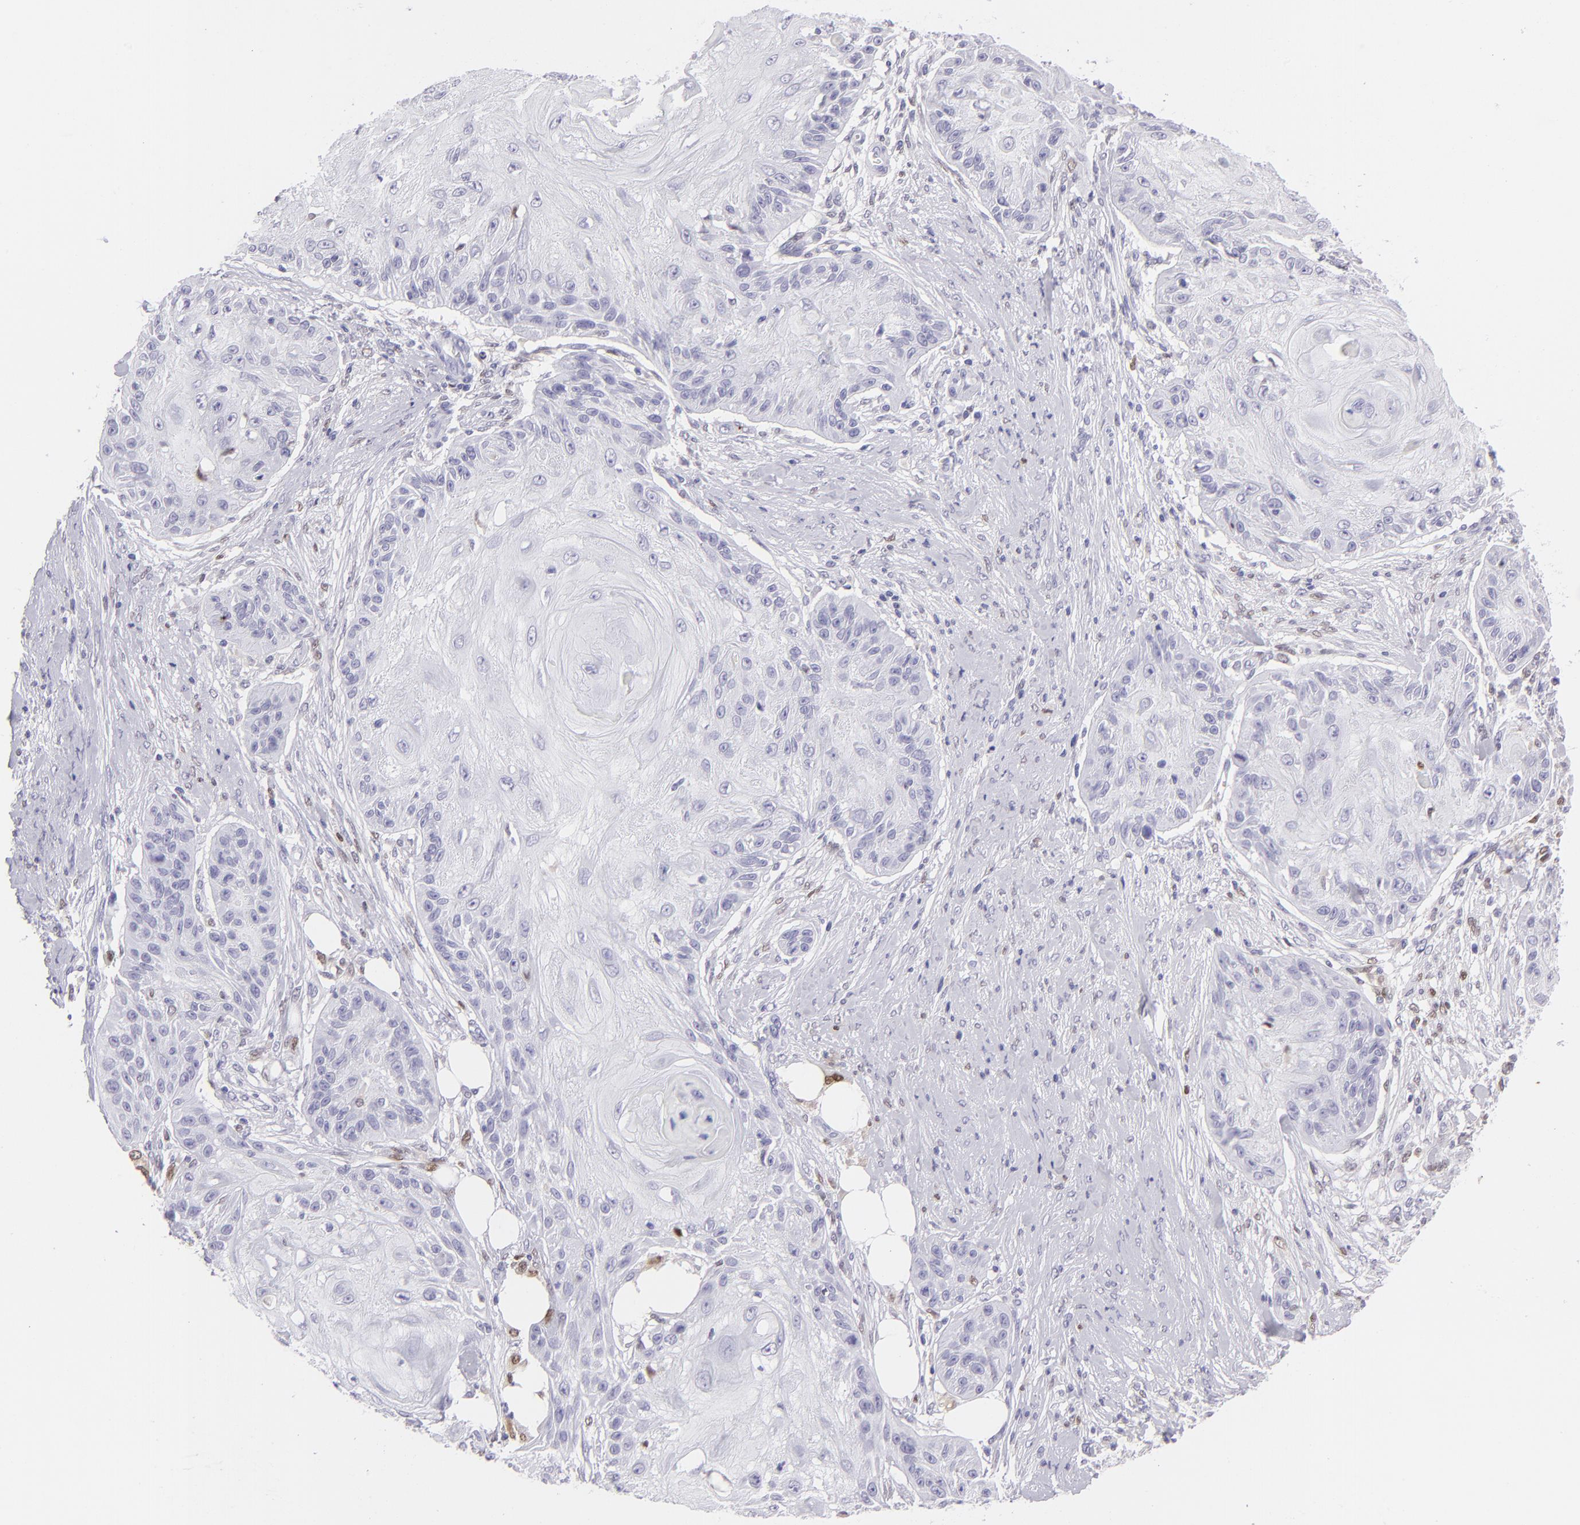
{"staining": {"intensity": "negative", "quantity": "none", "location": "none"}, "tissue": "skin cancer", "cell_type": "Tumor cells", "image_type": "cancer", "snomed": [{"axis": "morphology", "description": "Squamous cell carcinoma, NOS"}, {"axis": "topography", "description": "Skin"}], "caption": "There is no significant positivity in tumor cells of skin squamous cell carcinoma.", "gene": "MITF", "patient": {"sex": "female", "age": 88}}